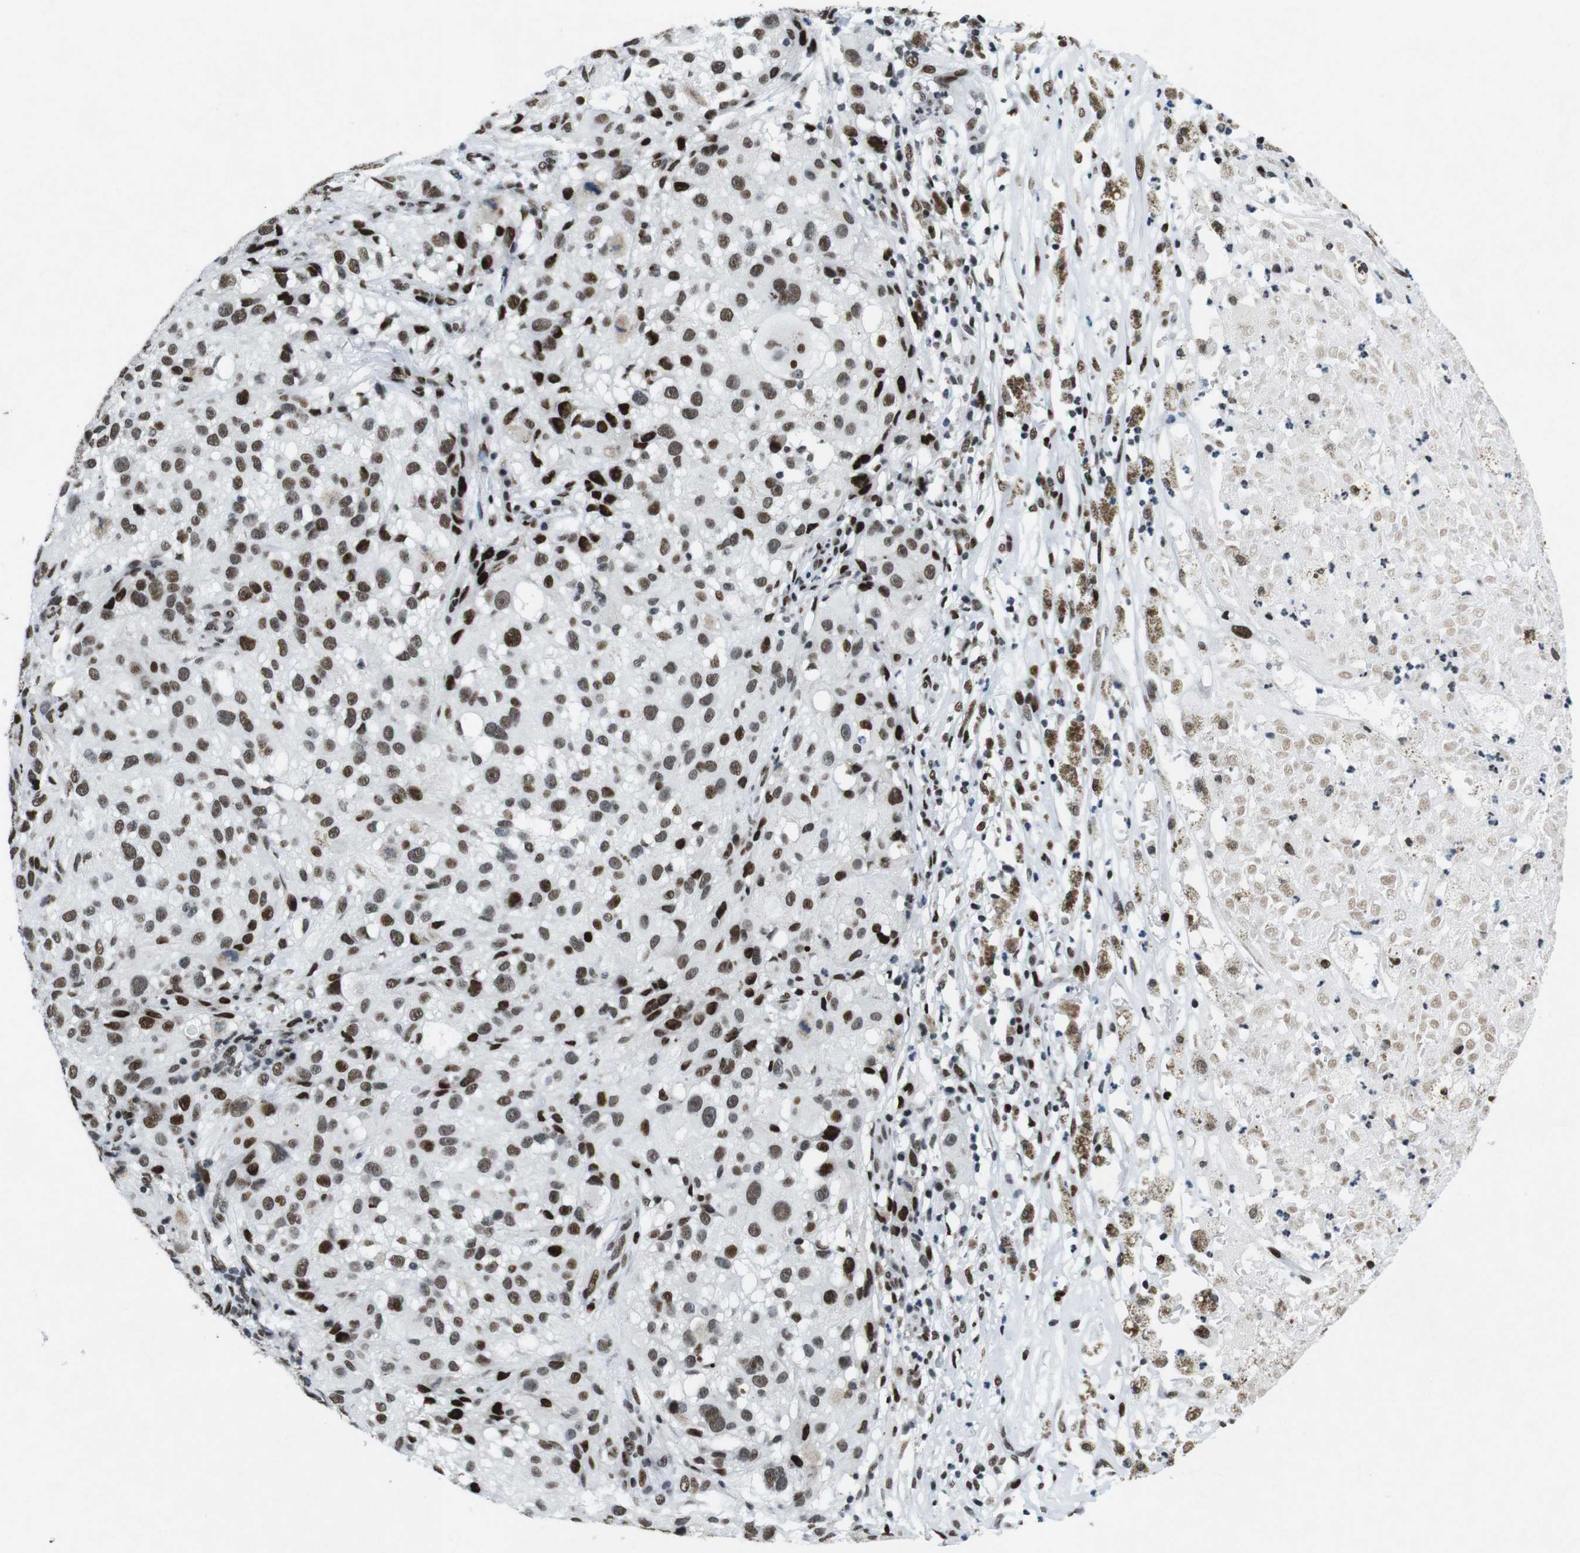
{"staining": {"intensity": "moderate", "quantity": ">75%", "location": "nuclear"}, "tissue": "melanoma", "cell_type": "Tumor cells", "image_type": "cancer", "snomed": [{"axis": "morphology", "description": "Necrosis, NOS"}, {"axis": "morphology", "description": "Malignant melanoma, NOS"}, {"axis": "topography", "description": "Skin"}], "caption": "Immunohistochemistry histopathology image of human melanoma stained for a protein (brown), which demonstrates medium levels of moderate nuclear positivity in about >75% of tumor cells.", "gene": "CITED2", "patient": {"sex": "female", "age": 87}}